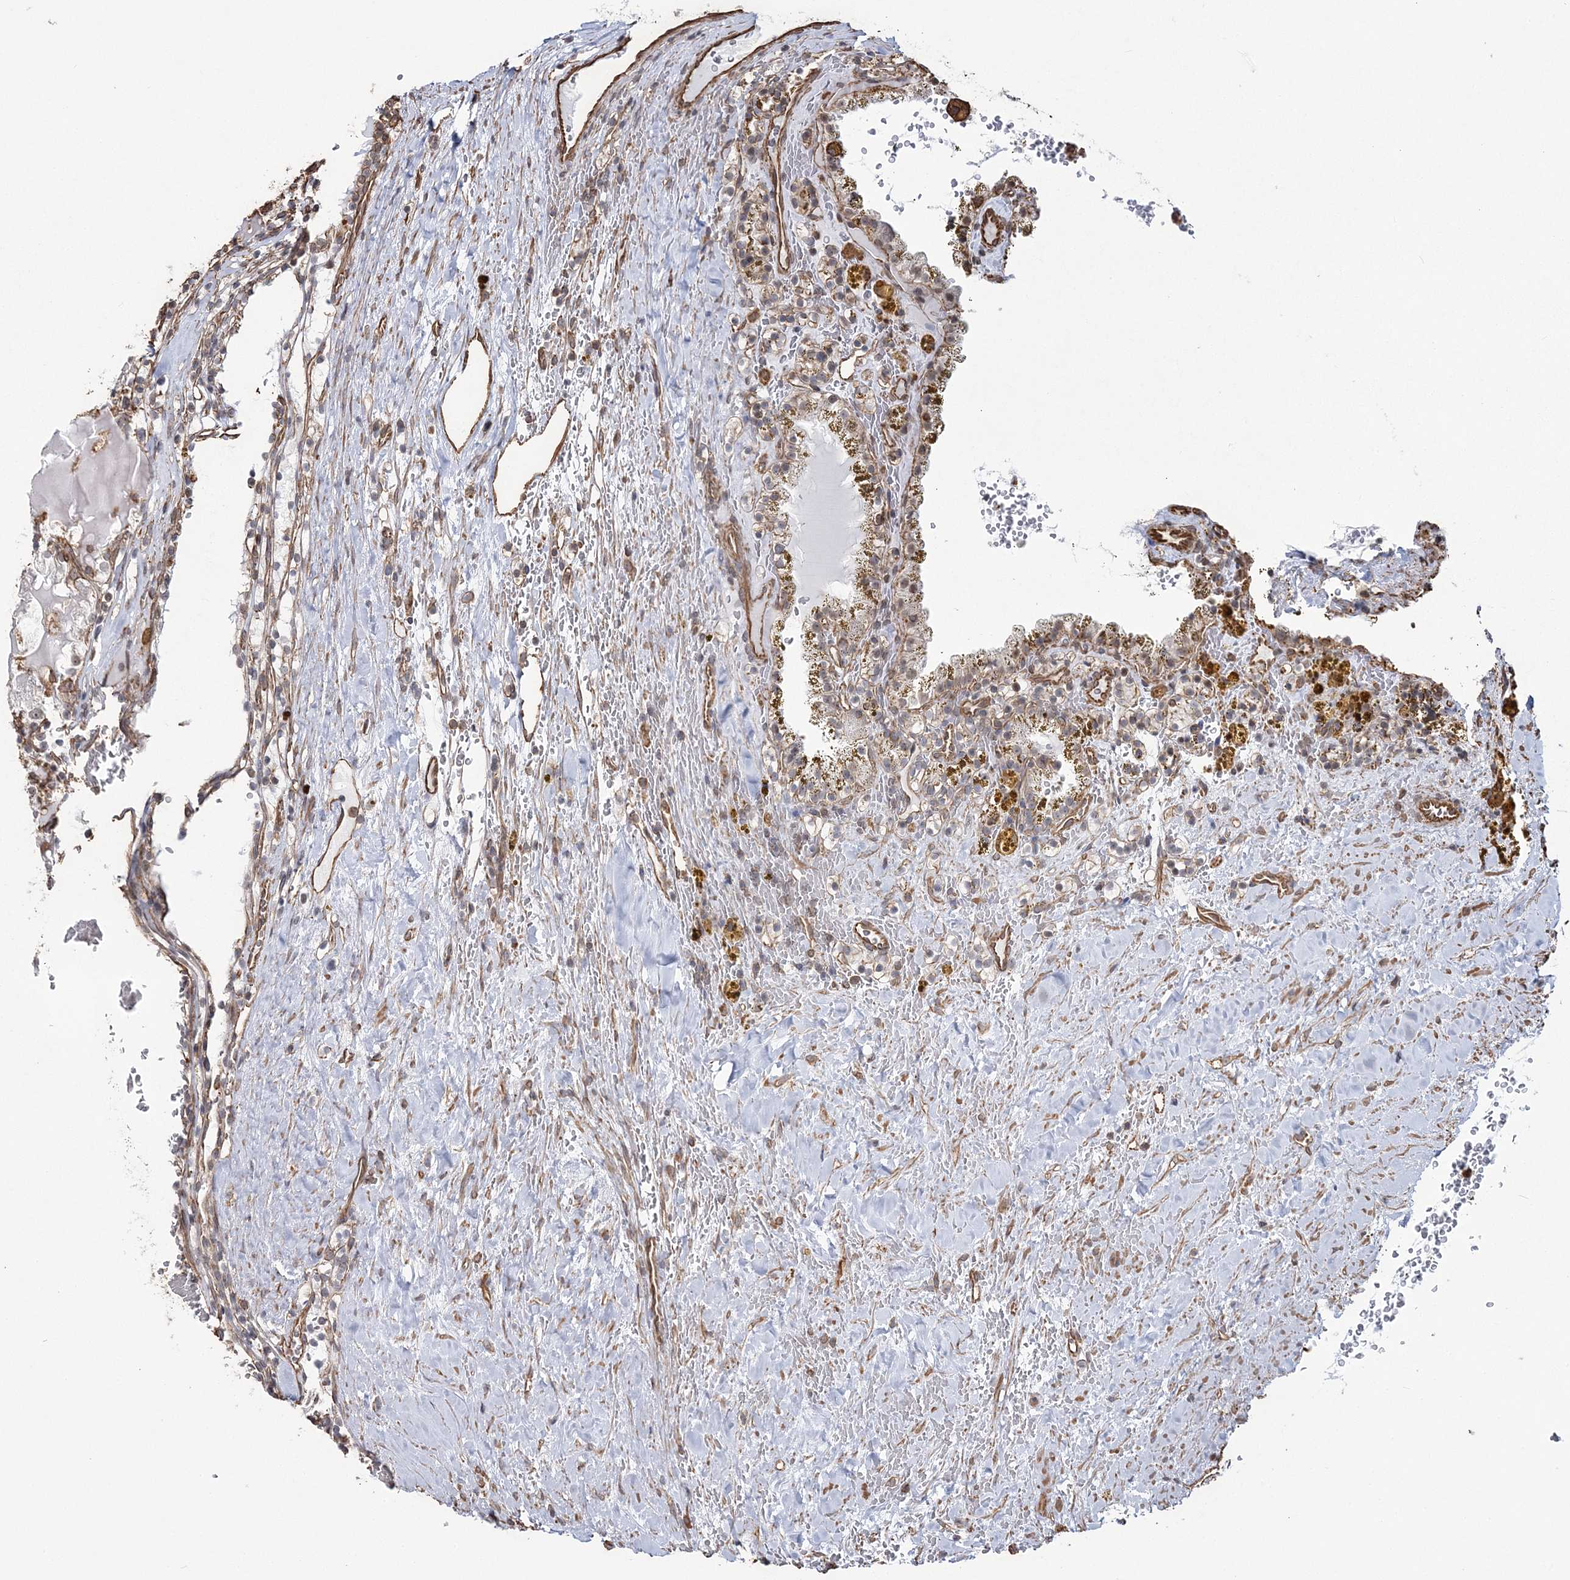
{"staining": {"intensity": "weak", "quantity": "25%-75%", "location": "cytoplasmic/membranous,nuclear"}, "tissue": "renal cancer", "cell_type": "Tumor cells", "image_type": "cancer", "snomed": [{"axis": "morphology", "description": "Adenocarcinoma, NOS"}, {"axis": "topography", "description": "Kidney"}], "caption": "An immunohistochemistry (IHC) photomicrograph of neoplastic tissue is shown. Protein staining in brown shows weak cytoplasmic/membranous and nuclear positivity in renal cancer within tumor cells. The protein of interest is shown in brown color, while the nuclei are stained blue.", "gene": "ATP11B", "patient": {"sex": "female", "age": 56}}